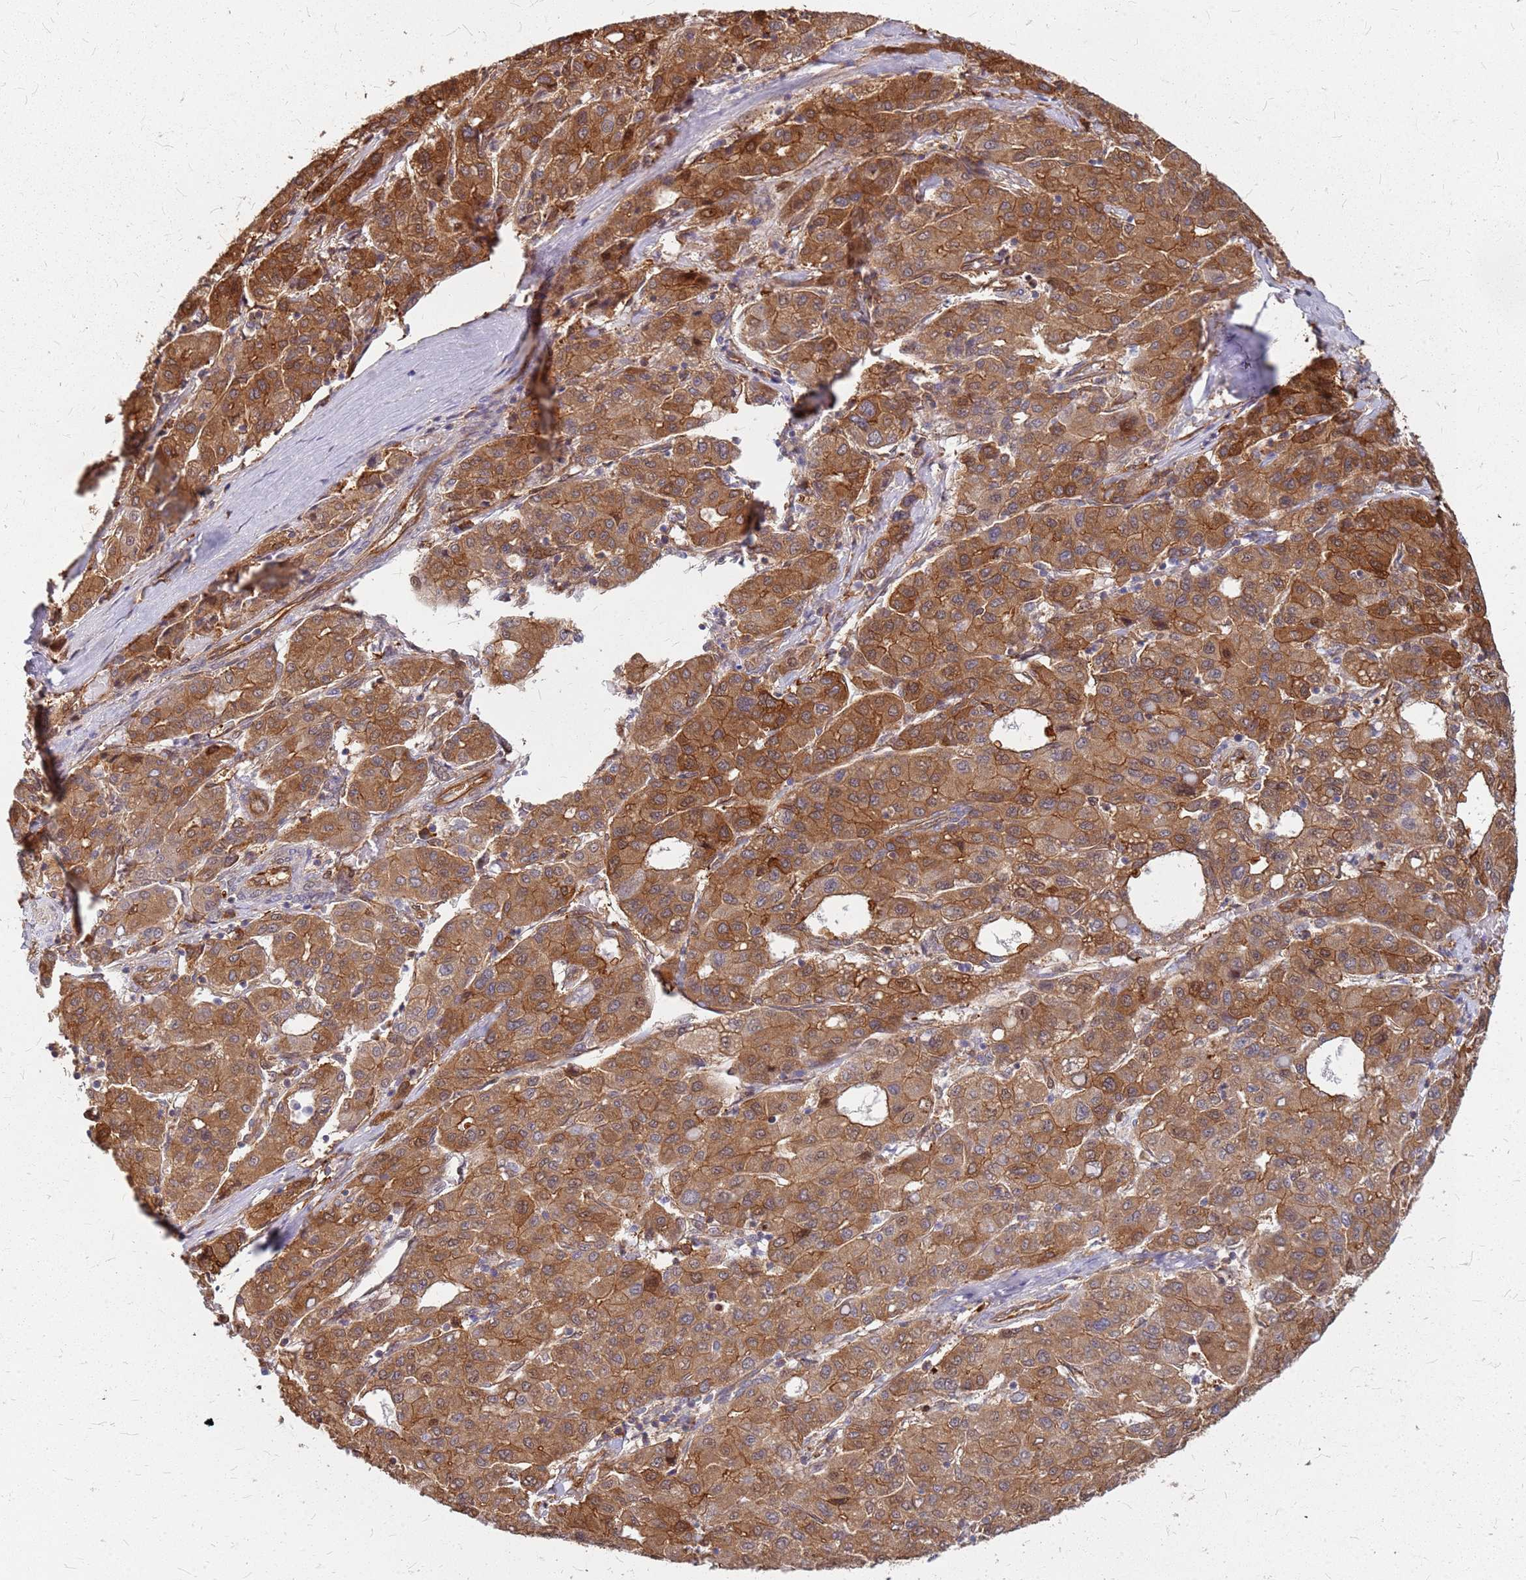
{"staining": {"intensity": "moderate", "quantity": ">75%", "location": "cytoplasmic/membranous"}, "tissue": "liver cancer", "cell_type": "Tumor cells", "image_type": "cancer", "snomed": [{"axis": "morphology", "description": "Carcinoma, Hepatocellular, NOS"}, {"axis": "topography", "description": "Liver"}], "caption": "This image demonstrates immunohistochemistry (IHC) staining of liver cancer, with medium moderate cytoplasmic/membranous staining in about >75% of tumor cells.", "gene": "HDX", "patient": {"sex": "male", "age": 65}}